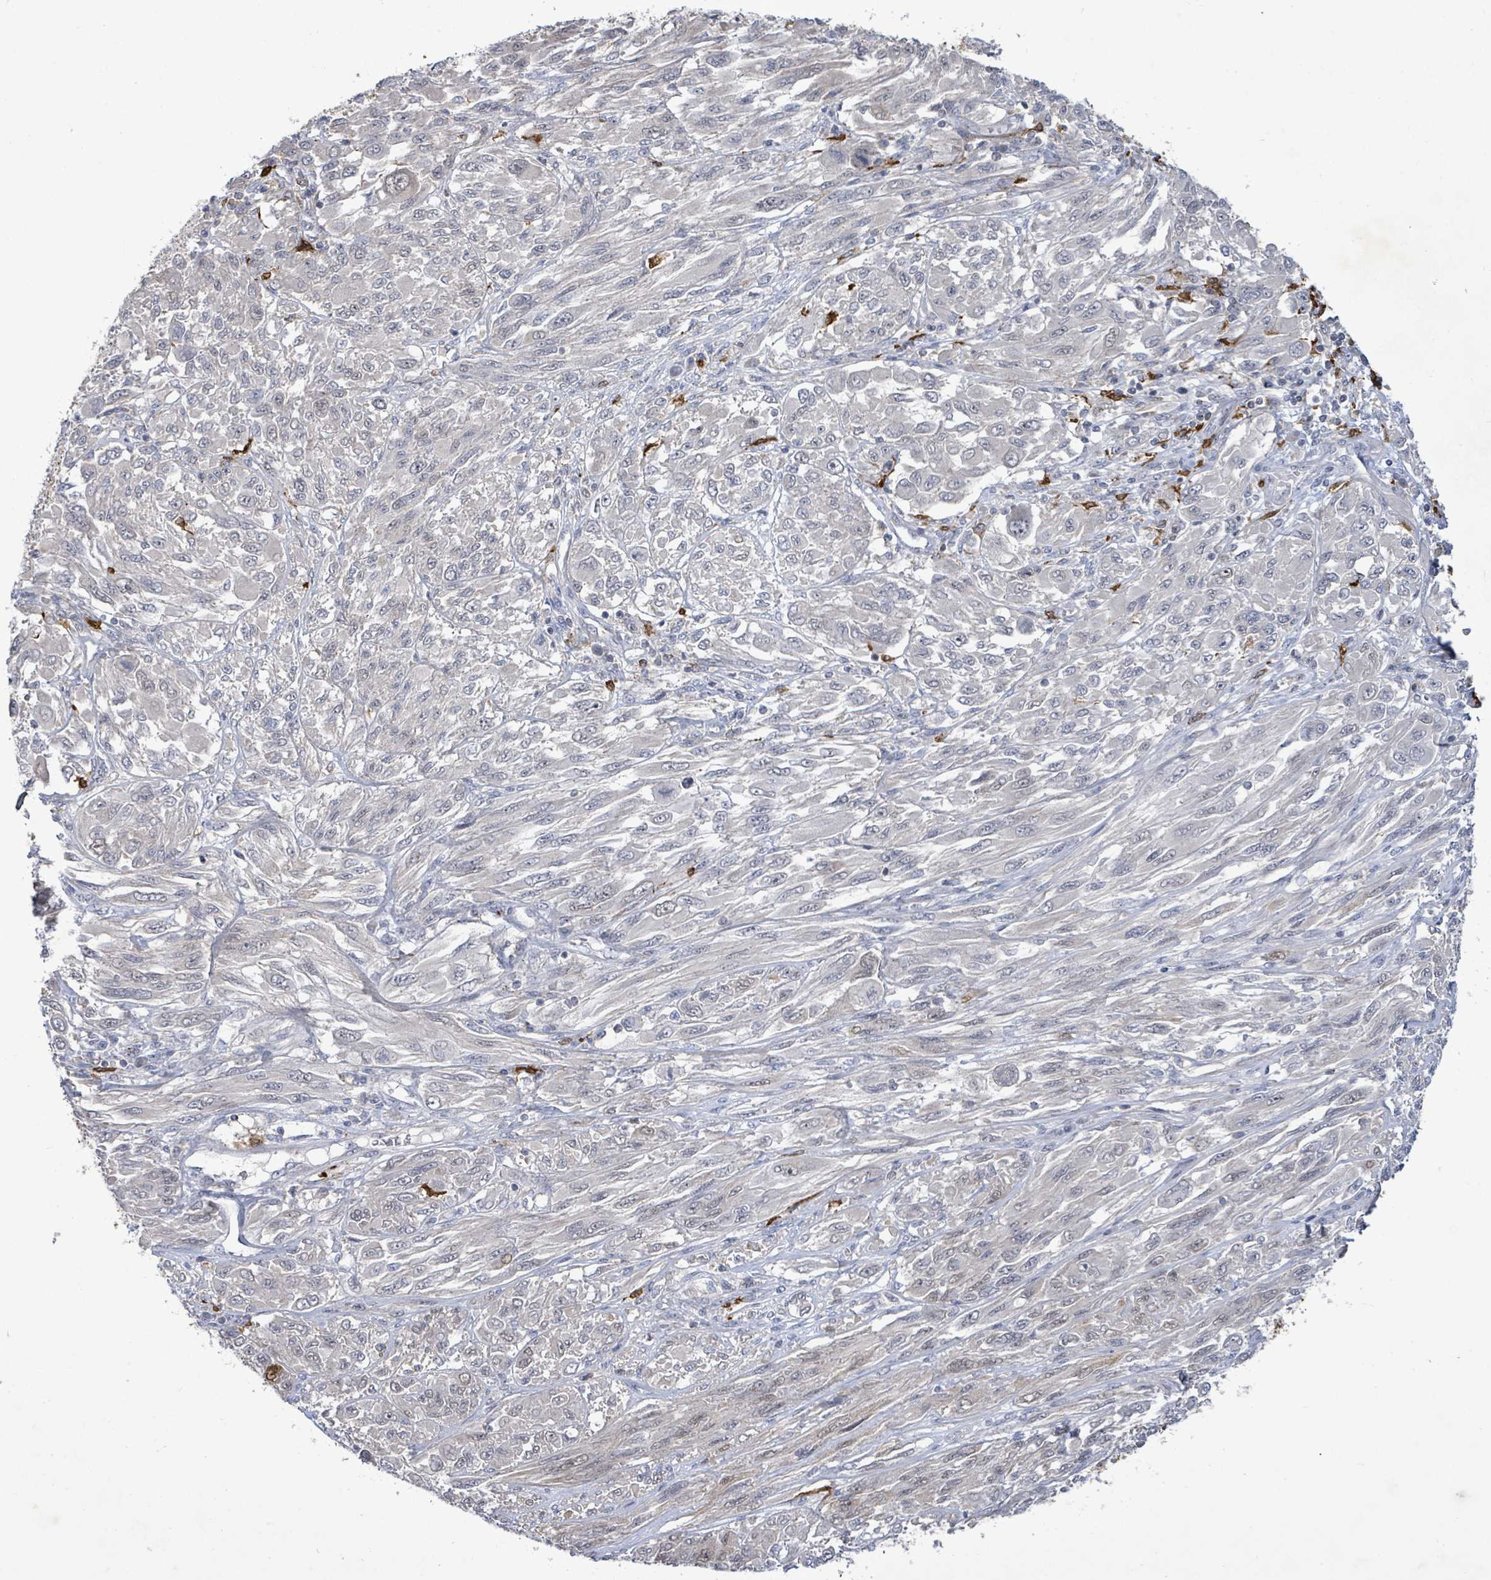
{"staining": {"intensity": "negative", "quantity": "none", "location": "none"}, "tissue": "melanoma", "cell_type": "Tumor cells", "image_type": "cancer", "snomed": [{"axis": "morphology", "description": "Malignant melanoma, NOS"}, {"axis": "topography", "description": "Skin"}], "caption": "This is an immunohistochemistry (IHC) photomicrograph of malignant melanoma. There is no expression in tumor cells.", "gene": "FAM210A", "patient": {"sex": "female", "age": 91}}